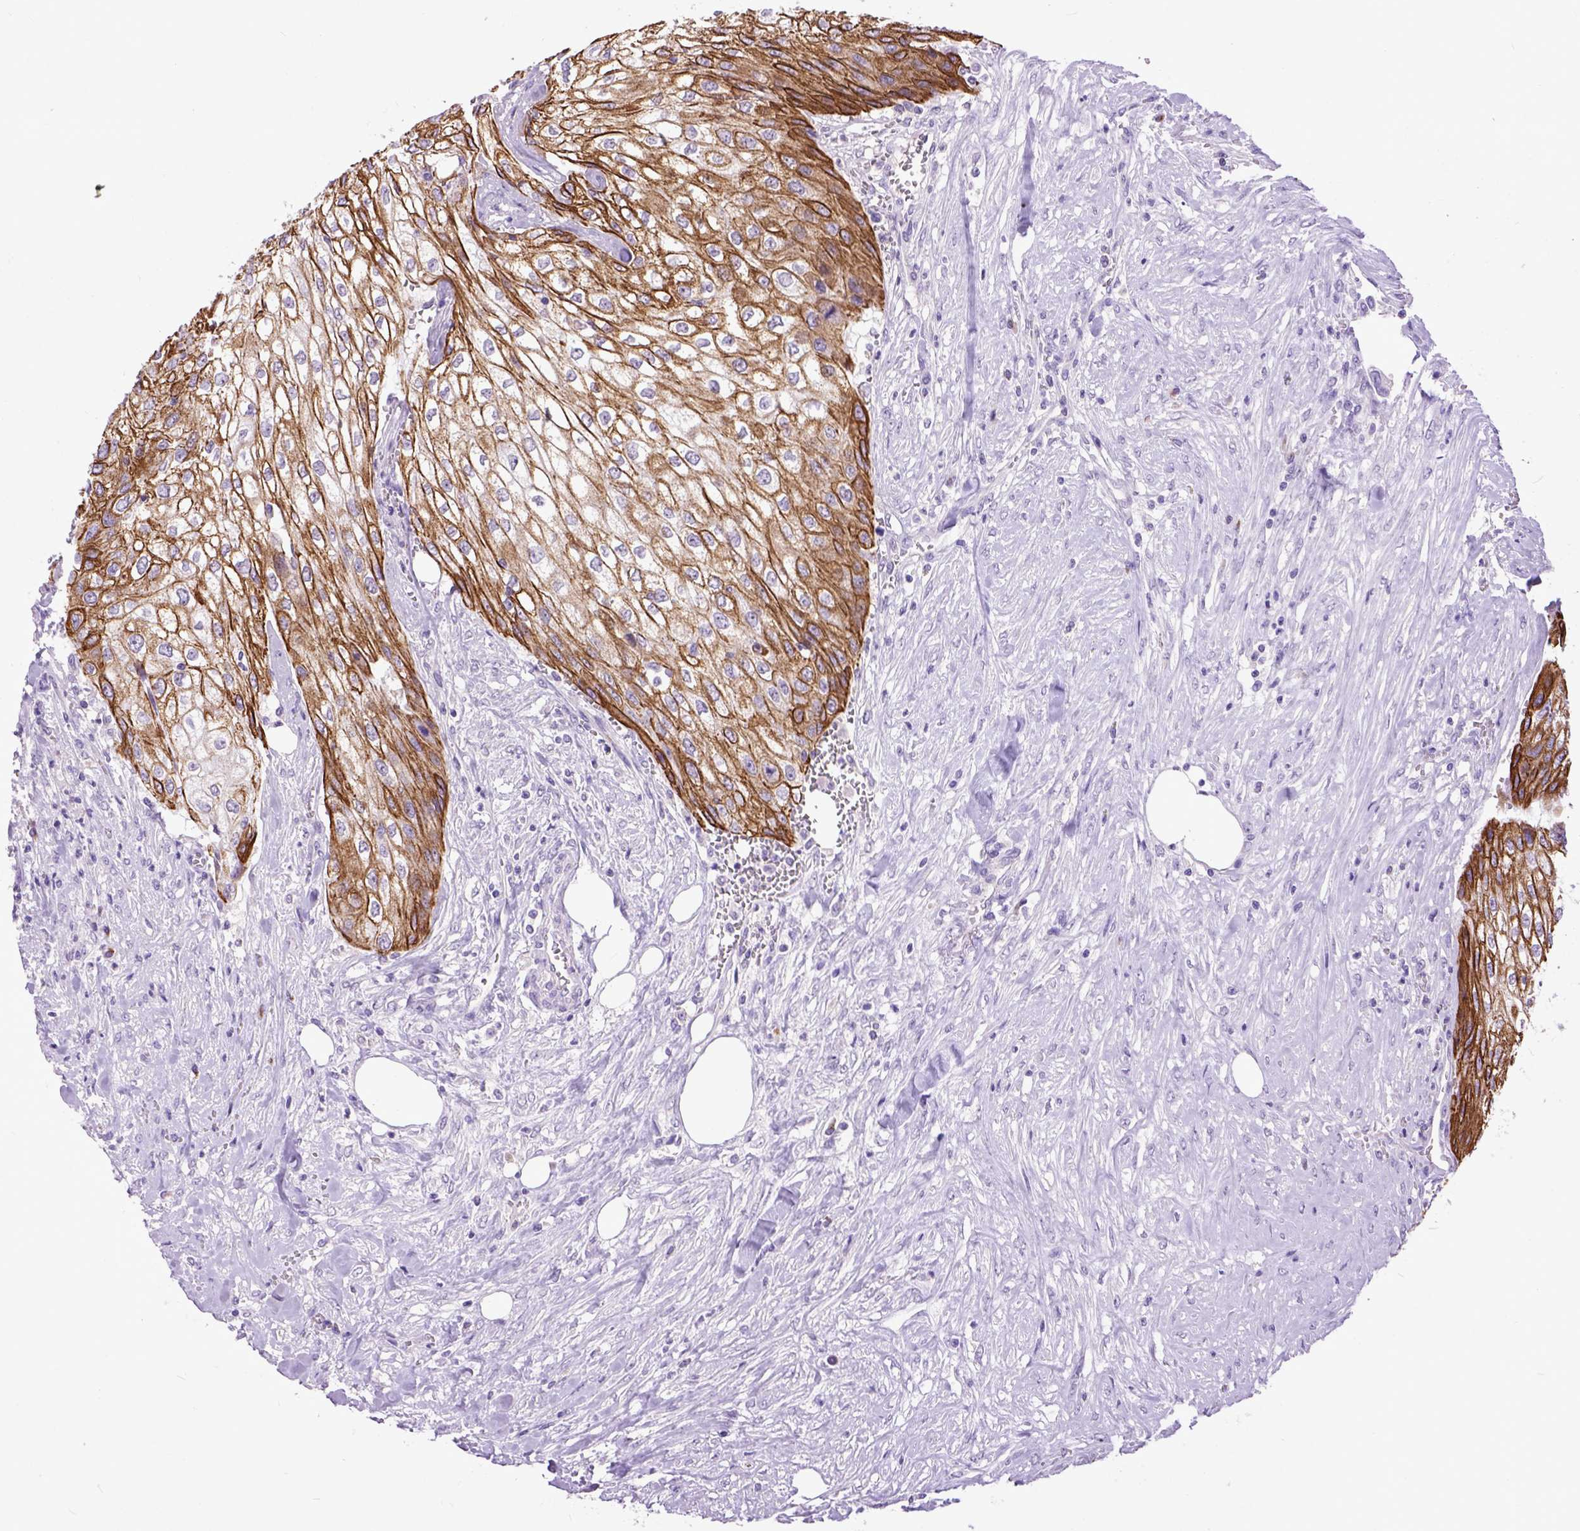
{"staining": {"intensity": "moderate", "quantity": ">75%", "location": "cytoplasmic/membranous"}, "tissue": "urothelial cancer", "cell_type": "Tumor cells", "image_type": "cancer", "snomed": [{"axis": "morphology", "description": "Urothelial carcinoma, High grade"}, {"axis": "topography", "description": "Urinary bladder"}], "caption": "Urothelial cancer stained with a protein marker displays moderate staining in tumor cells.", "gene": "RAB25", "patient": {"sex": "male", "age": 62}}